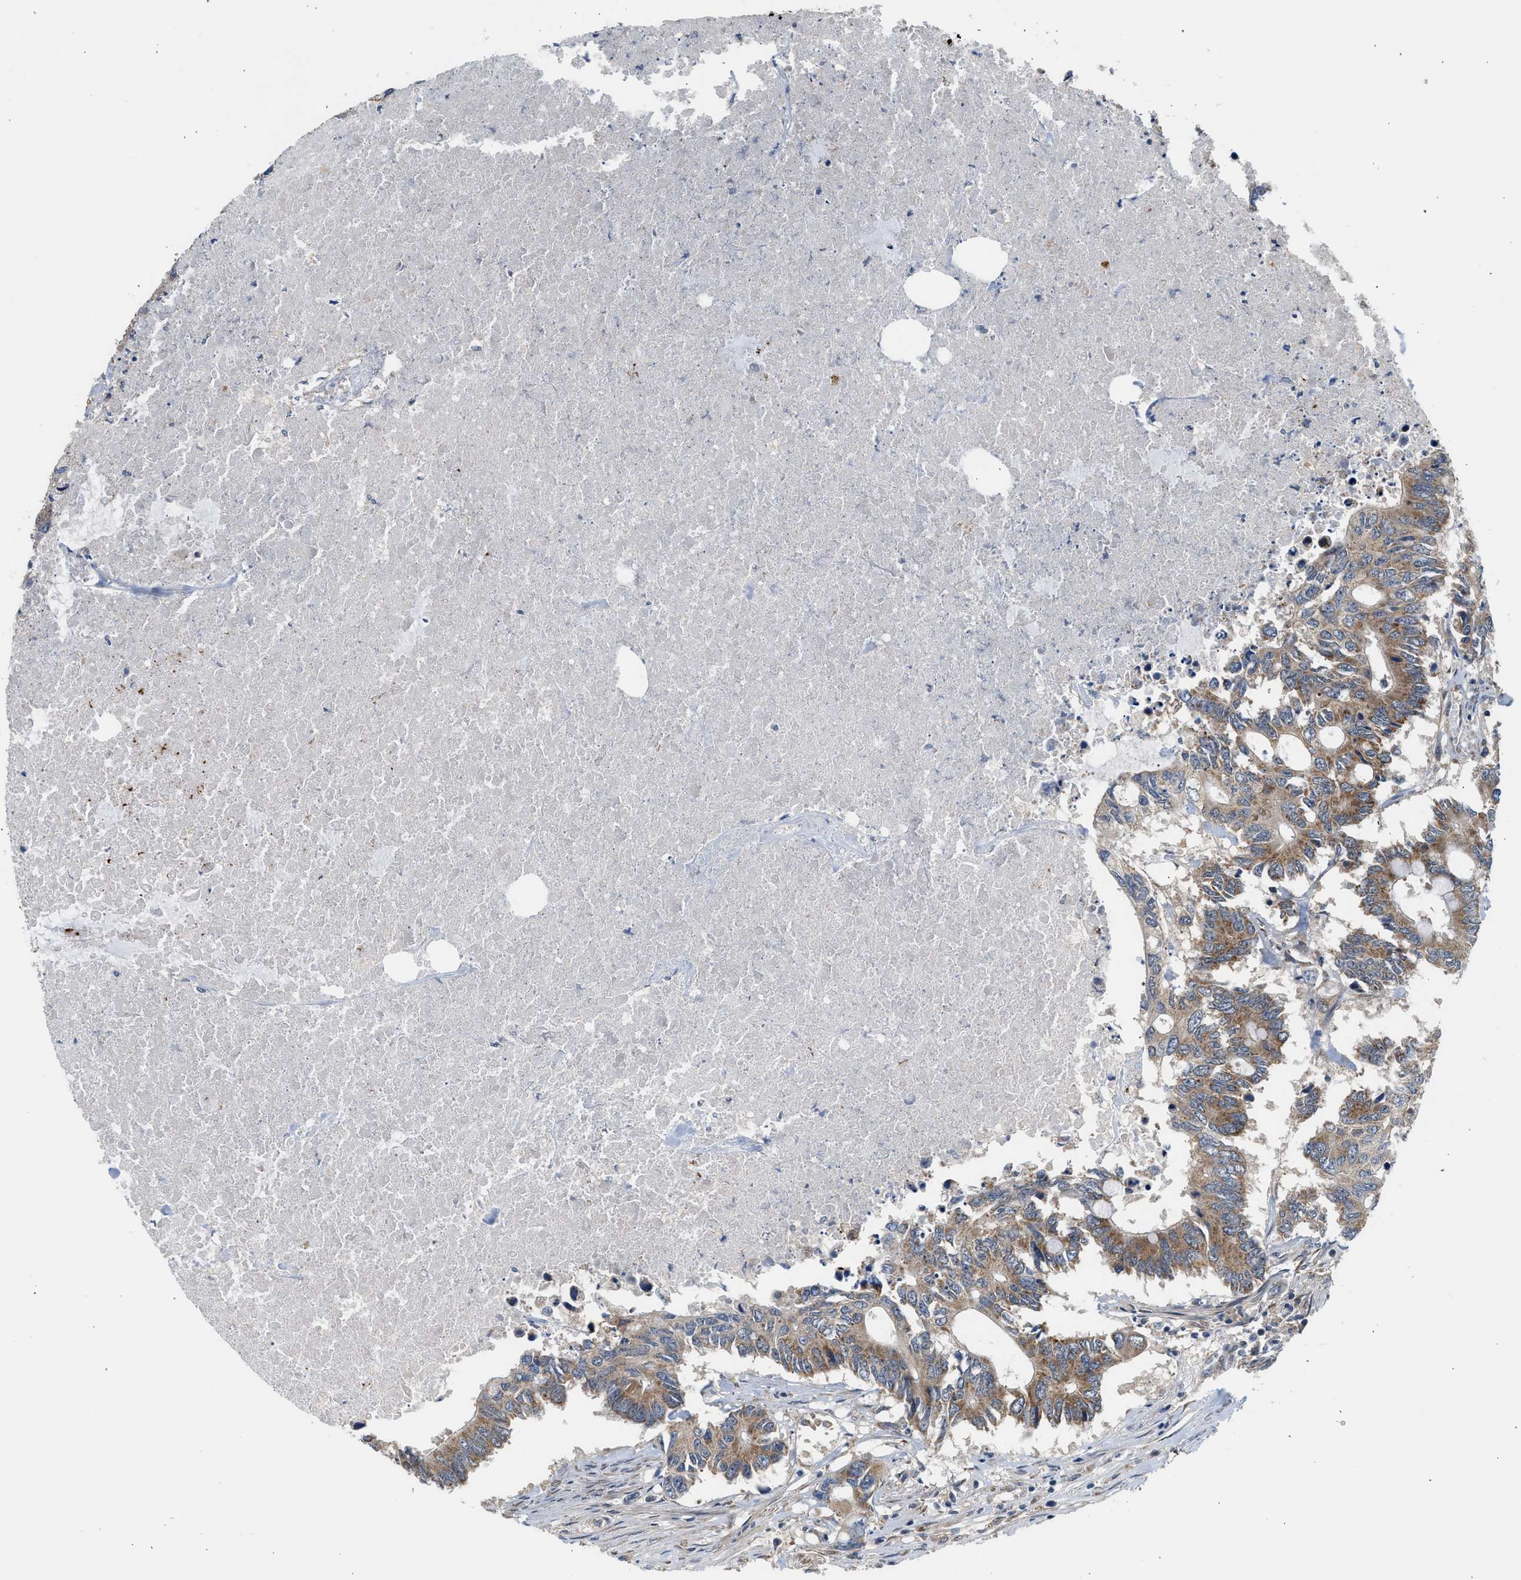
{"staining": {"intensity": "moderate", "quantity": ">75%", "location": "cytoplasmic/membranous"}, "tissue": "colorectal cancer", "cell_type": "Tumor cells", "image_type": "cancer", "snomed": [{"axis": "morphology", "description": "Adenocarcinoma, NOS"}, {"axis": "topography", "description": "Colon"}], "caption": "This is an image of IHC staining of colorectal adenocarcinoma, which shows moderate positivity in the cytoplasmic/membranous of tumor cells.", "gene": "POLG2", "patient": {"sex": "male", "age": 71}}